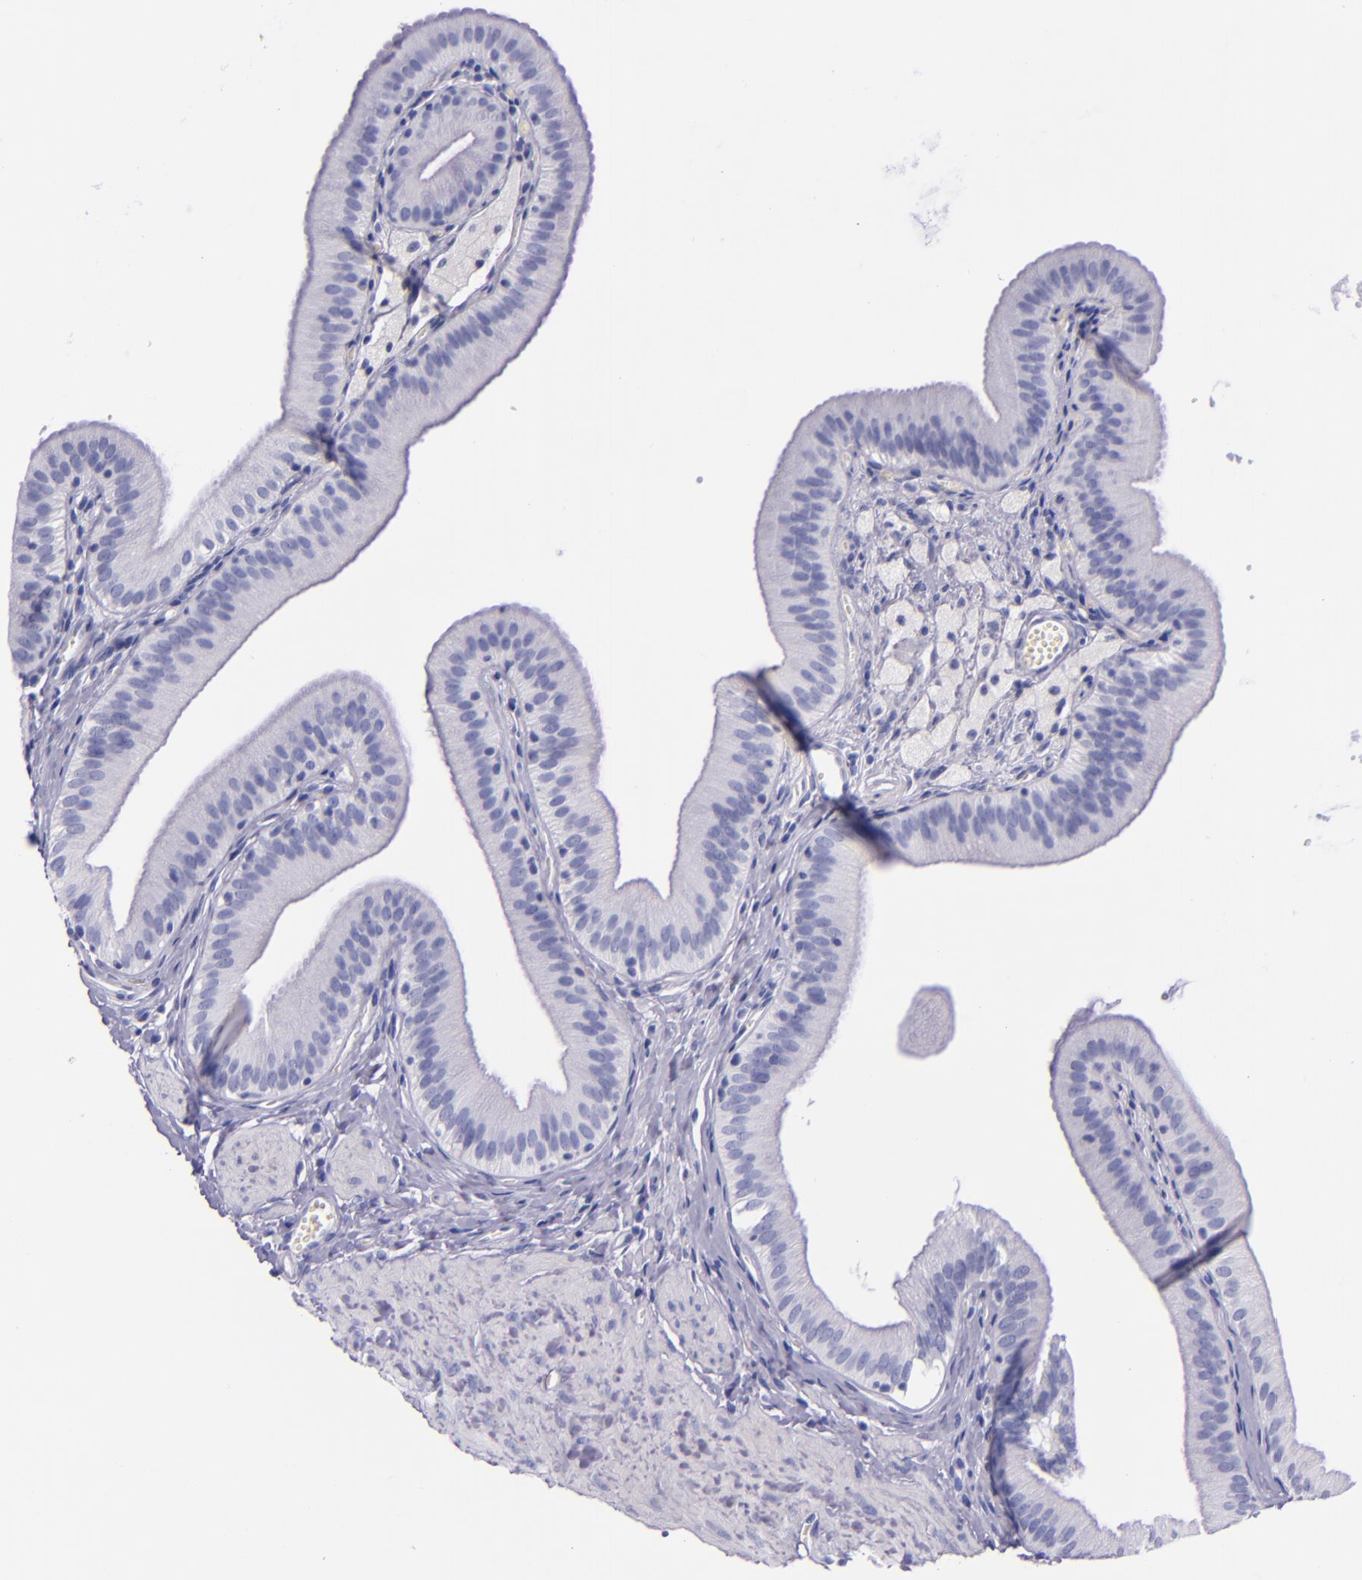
{"staining": {"intensity": "negative", "quantity": "none", "location": "none"}, "tissue": "gallbladder", "cell_type": "Glandular cells", "image_type": "normal", "snomed": [{"axis": "morphology", "description": "Normal tissue, NOS"}, {"axis": "topography", "description": "Gallbladder"}], "caption": "Protein analysis of normal gallbladder reveals no significant expression in glandular cells. (DAB (3,3'-diaminobenzidine) immunohistochemistry (IHC) visualized using brightfield microscopy, high magnification).", "gene": "LAG3", "patient": {"sex": "female", "age": 24}}